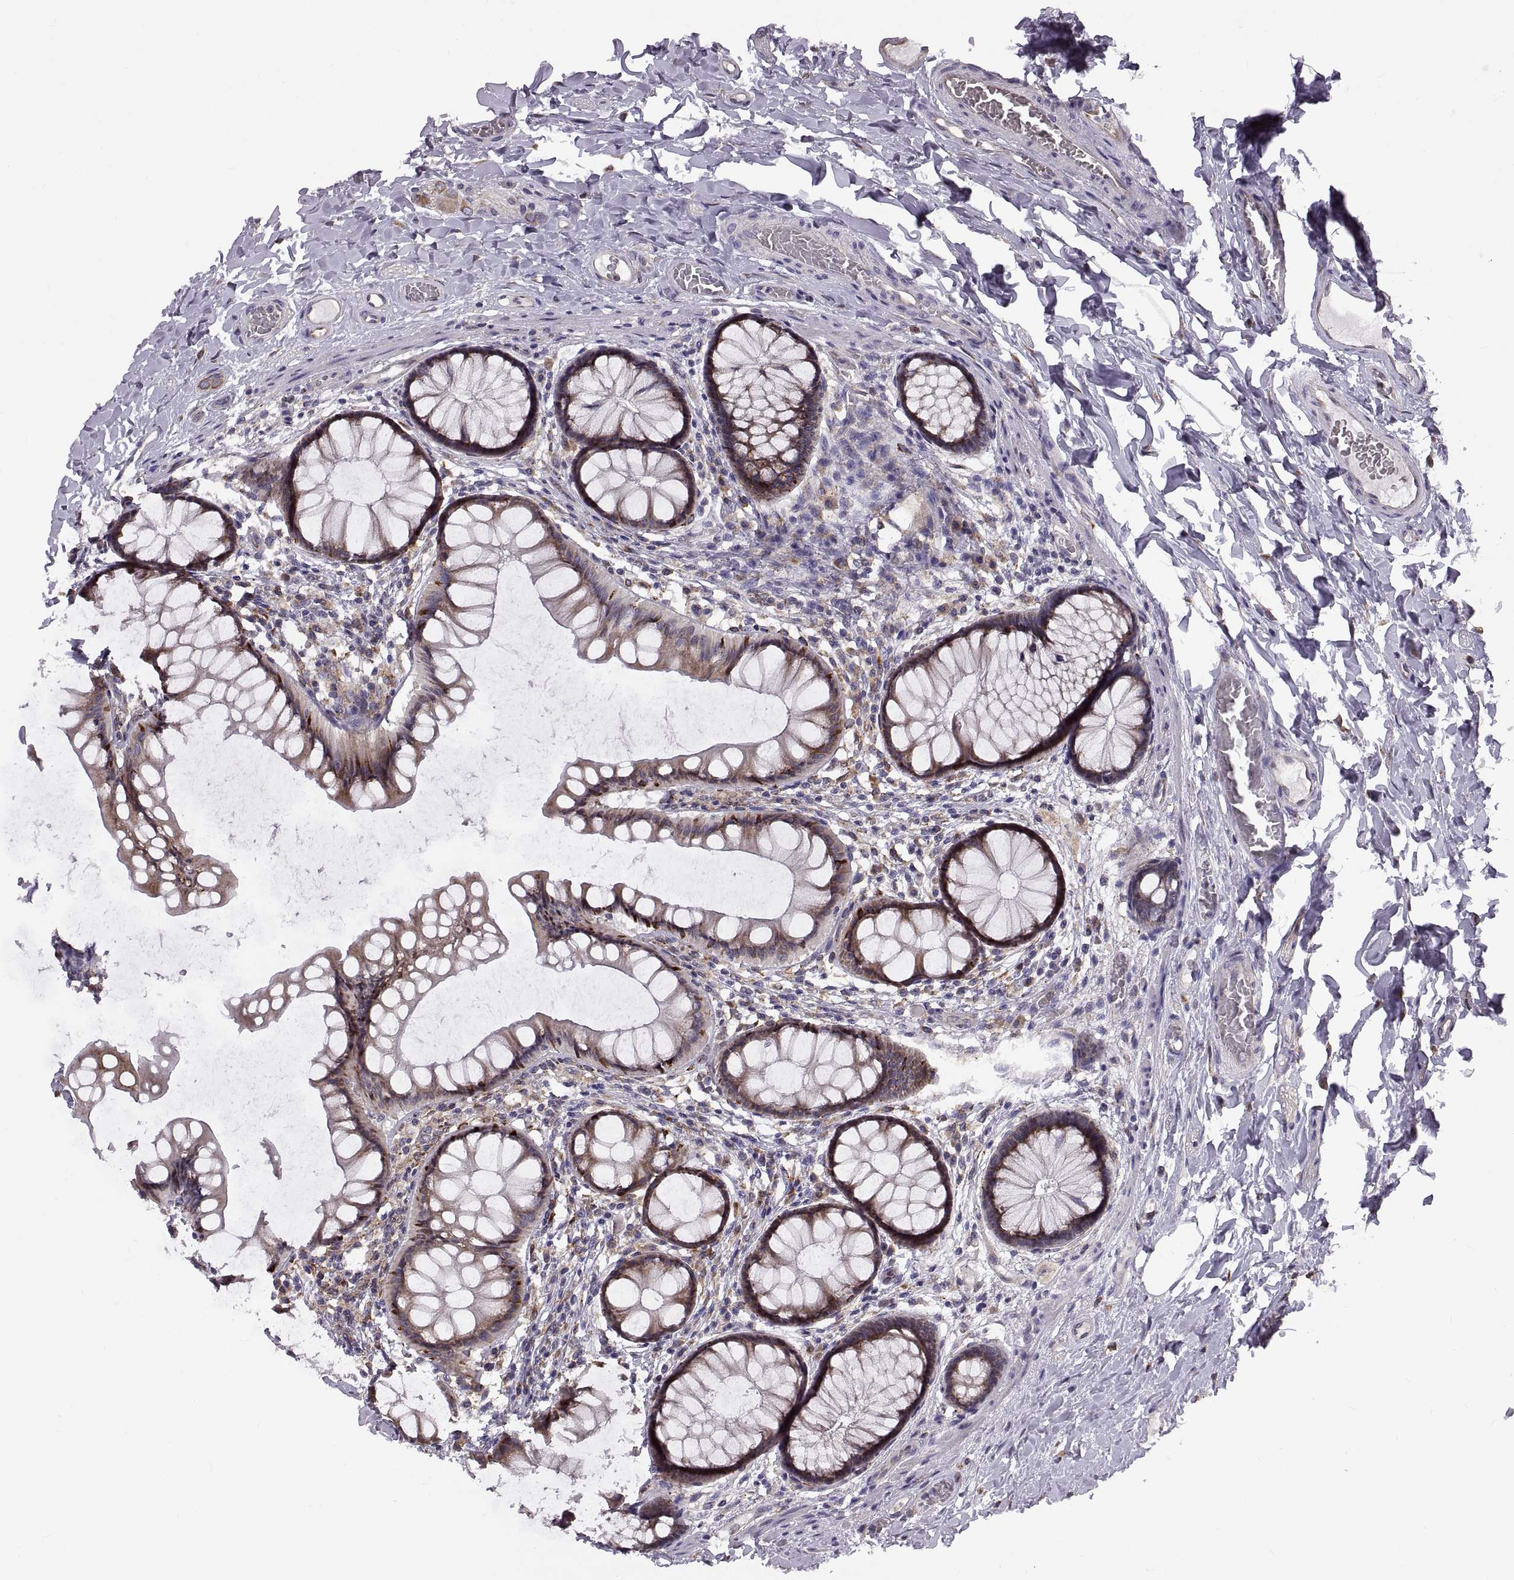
{"staining": {"intensity": "negative", "quantity": "none", "location": "none"}, "tissue": "colon", "cell_type": "Endothelial cells", "image_type": "normal", "snomed": [{"axis": "morphology", "description": "Normal tissue, NOS"}, {"axis": "topography", "description": "Colon"}], "caption": "Endothelial cells are negative for protein expression in benign human colon. (Stains: DAB immunohistochemistry (IHC) with hematoxylin counter stain, Microscopy: brightfield microscopy at high magnification).", "gene": "PLEKHB2", "patient": {"sex": "female", "age": 65}}